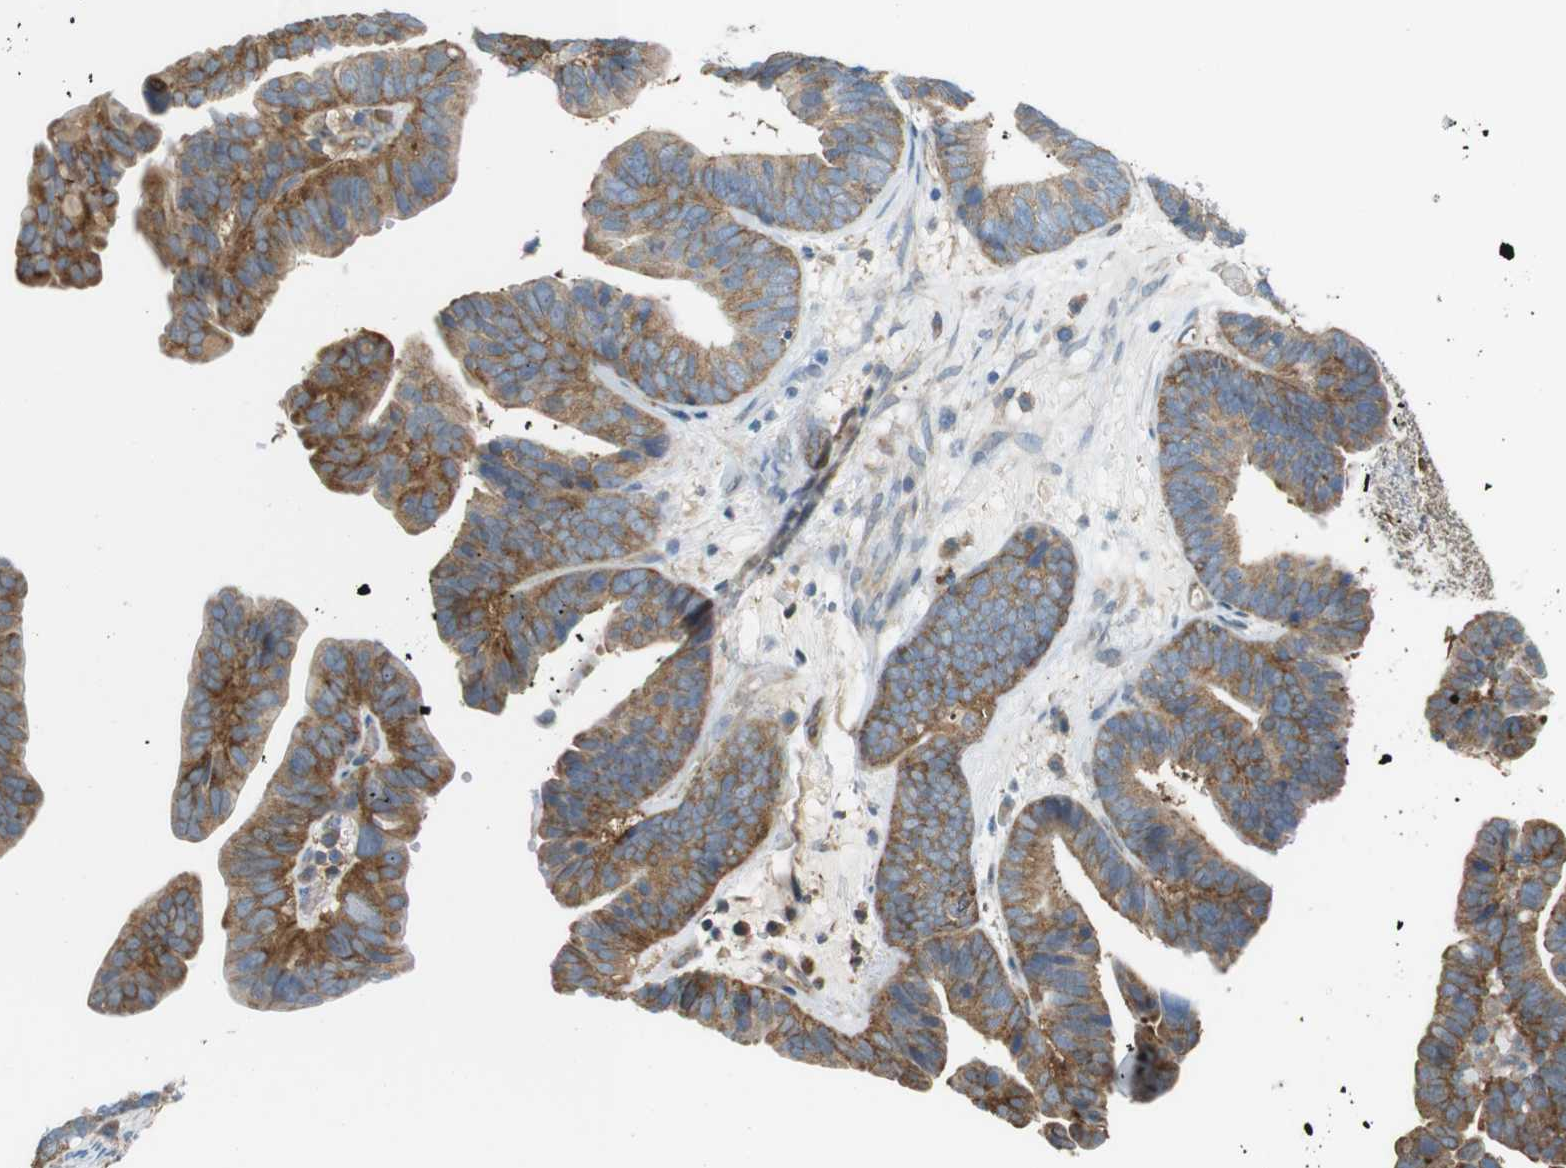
{"staining": {"intensity": "moderate", "quantity": ">75%", "location": "cytoplasmic/membranous"}, "tissue": "ovarian cancer", "cell_type": "Tumor cells", "image_type": "cancer", "snomed": [{"axis": "morphology", "description": "Cystadenocarcinoma, serous, NOS"}, {"axis": "topography", "description": "Ovary"}], "caption": "Ovarian serous cystadenocarcinoma stained for a protein displays moderate cytoplasmic/membranous positivity in tumor cells.", "gene": "PEPD", "patient": {"sex": "female", "age": 56}}